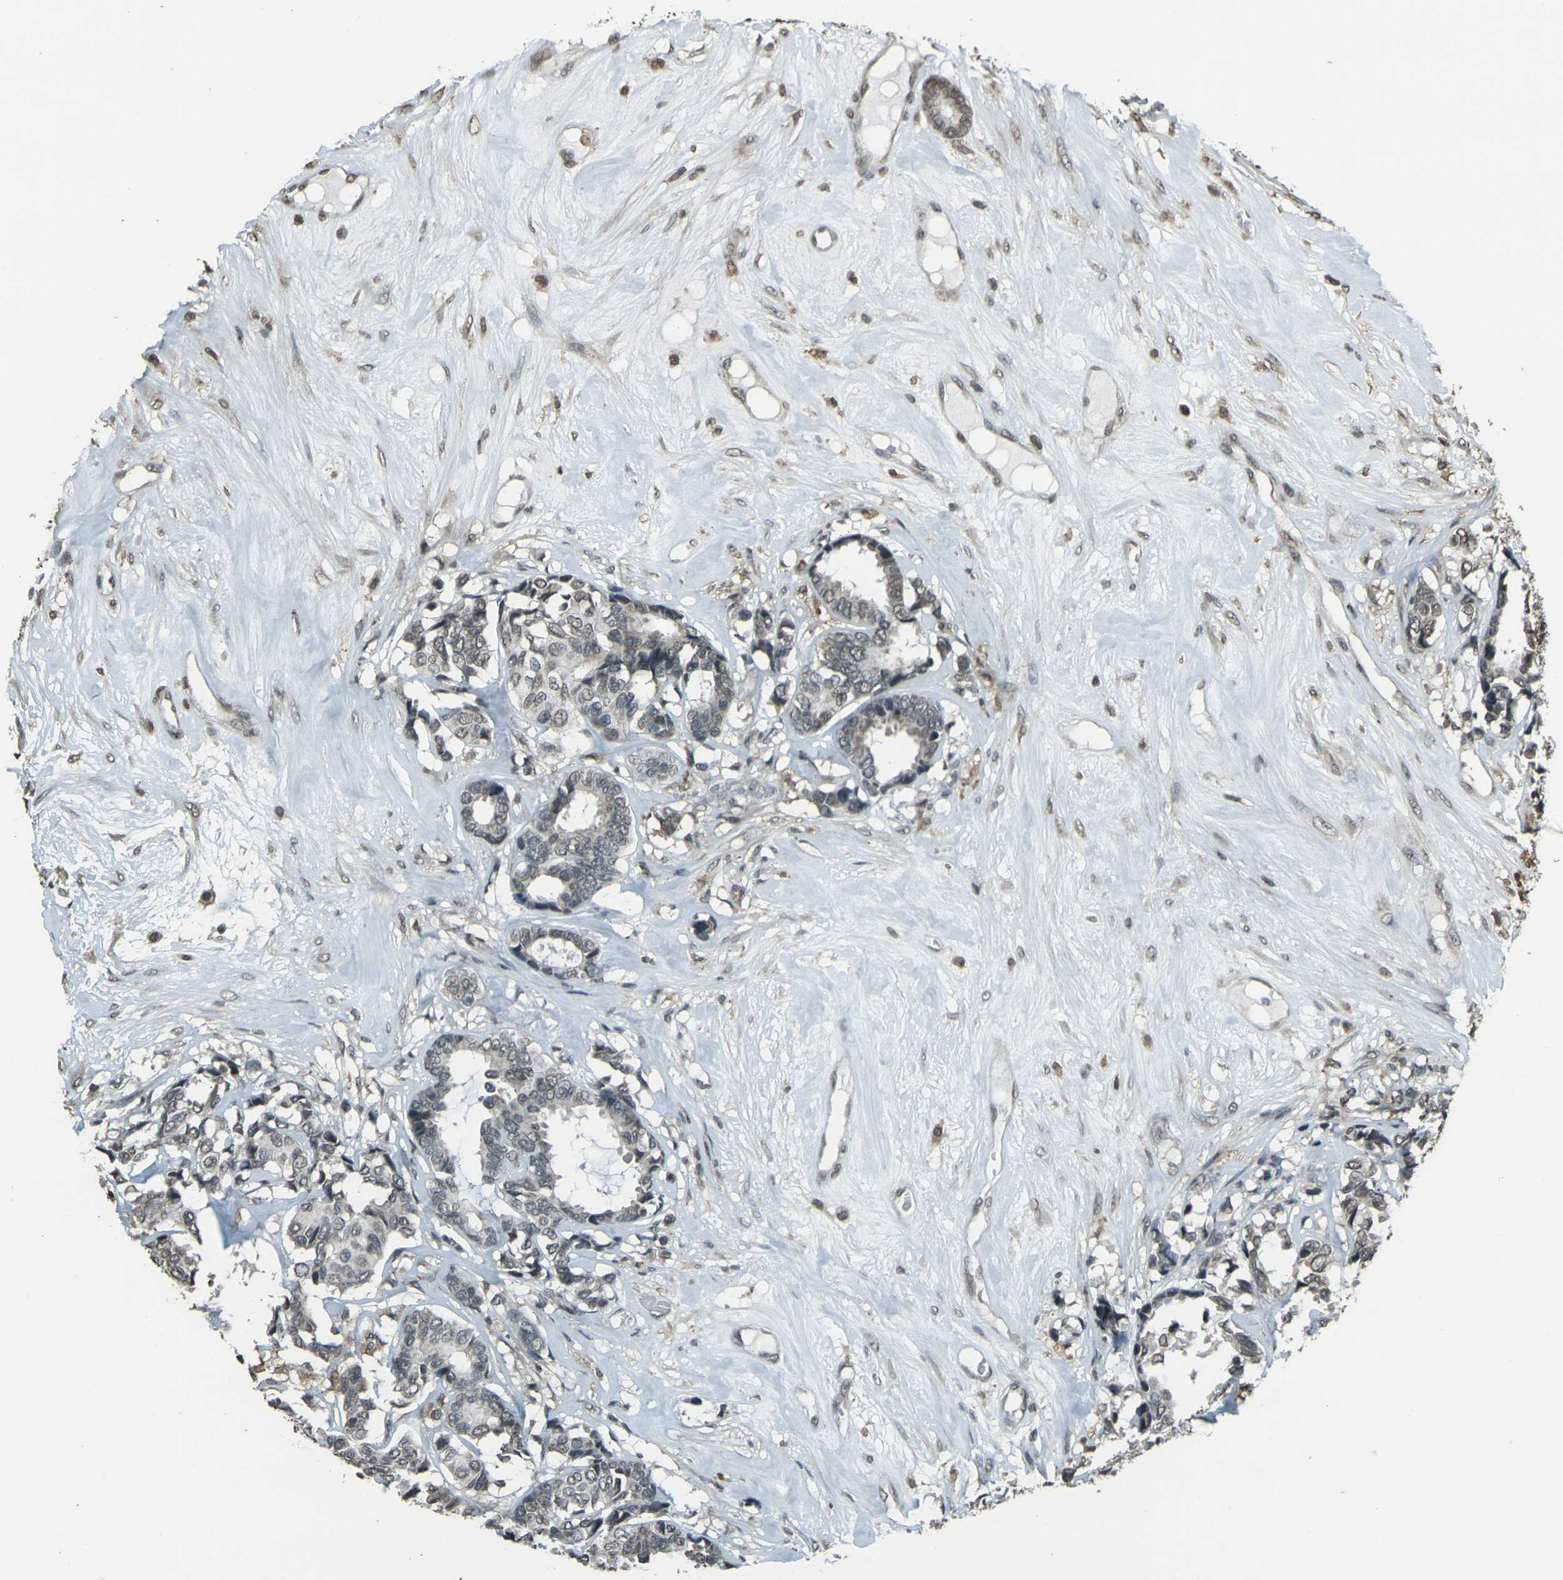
{"staining": {"intensity": "weak", "quantity": "<25%", "location": "nuclear"}, "tissue": "breast cancer", "cell_type": "Tumor cells", "image_type": "cancer", "snomed": [{"axis": "morphology", "description": "Duct carcinoma"}, {"axis": "topography", "description": "Breast"}], "caption": "Tumor cells show no significant staining in breast cancer. Nuclei are stained in blue.", "gene": "PRPF8", "patient": {"sex": "female", "age": 87}}